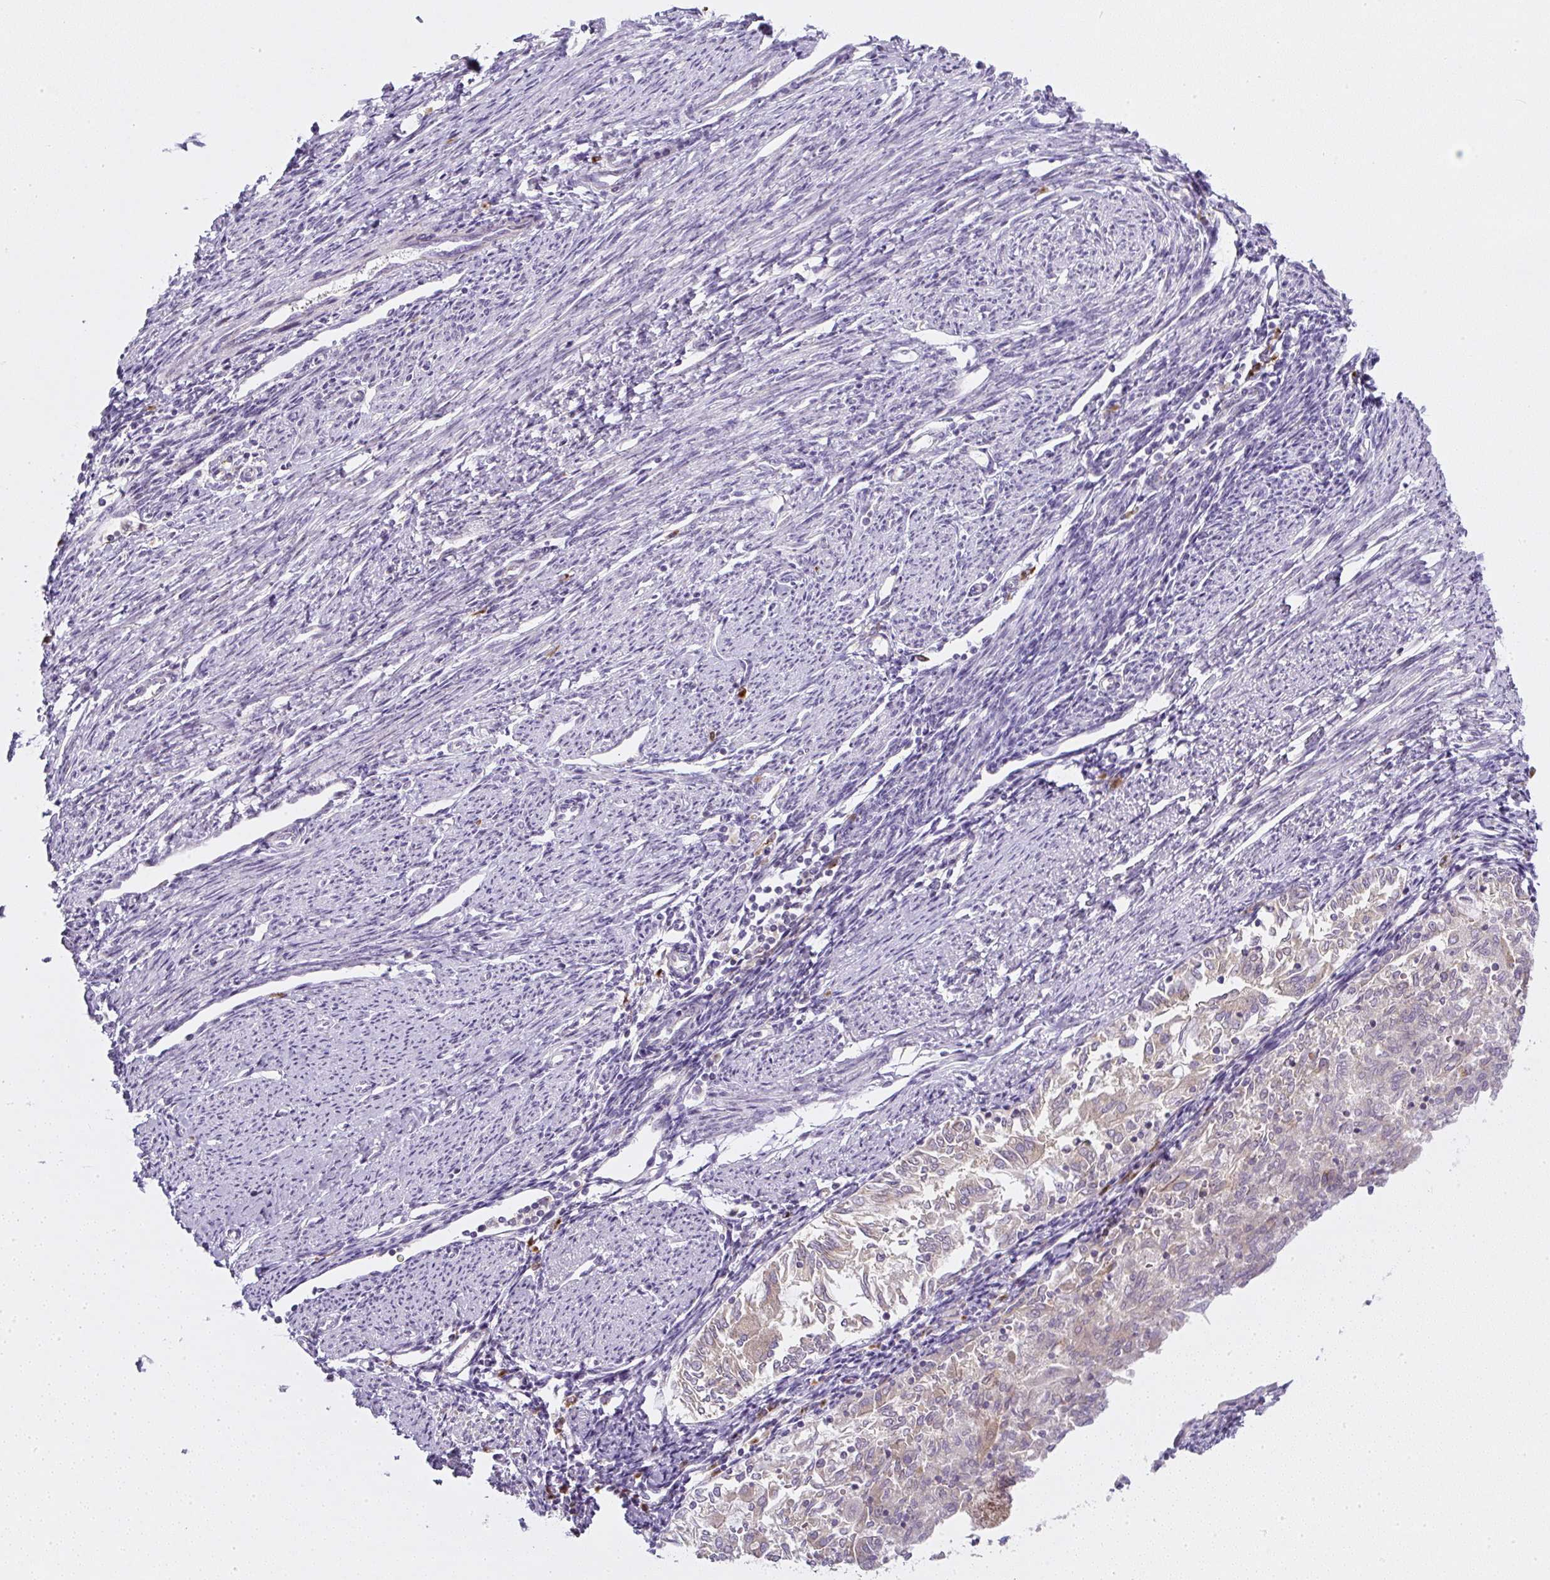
{"staining": {"intensity": "weak", "quantity": "<25%", "location": "cytoplasmic/membranous"}, "tissue": "endometrial cancer", "cell_type": "Tumor cells", "image_type": "cancer", "snomed": [{"axis": "morphology", "description": "Adenocarcinoma, NOS"}, {"axis": "topography", "description": "Endometrium"}], "caption": "Endometrial adenocarcinoma was stained to show a protein in brown. There is no significant staining in tumor cells.", "gene": "MLX", "patient": {"sex": "female", "age": 79}}